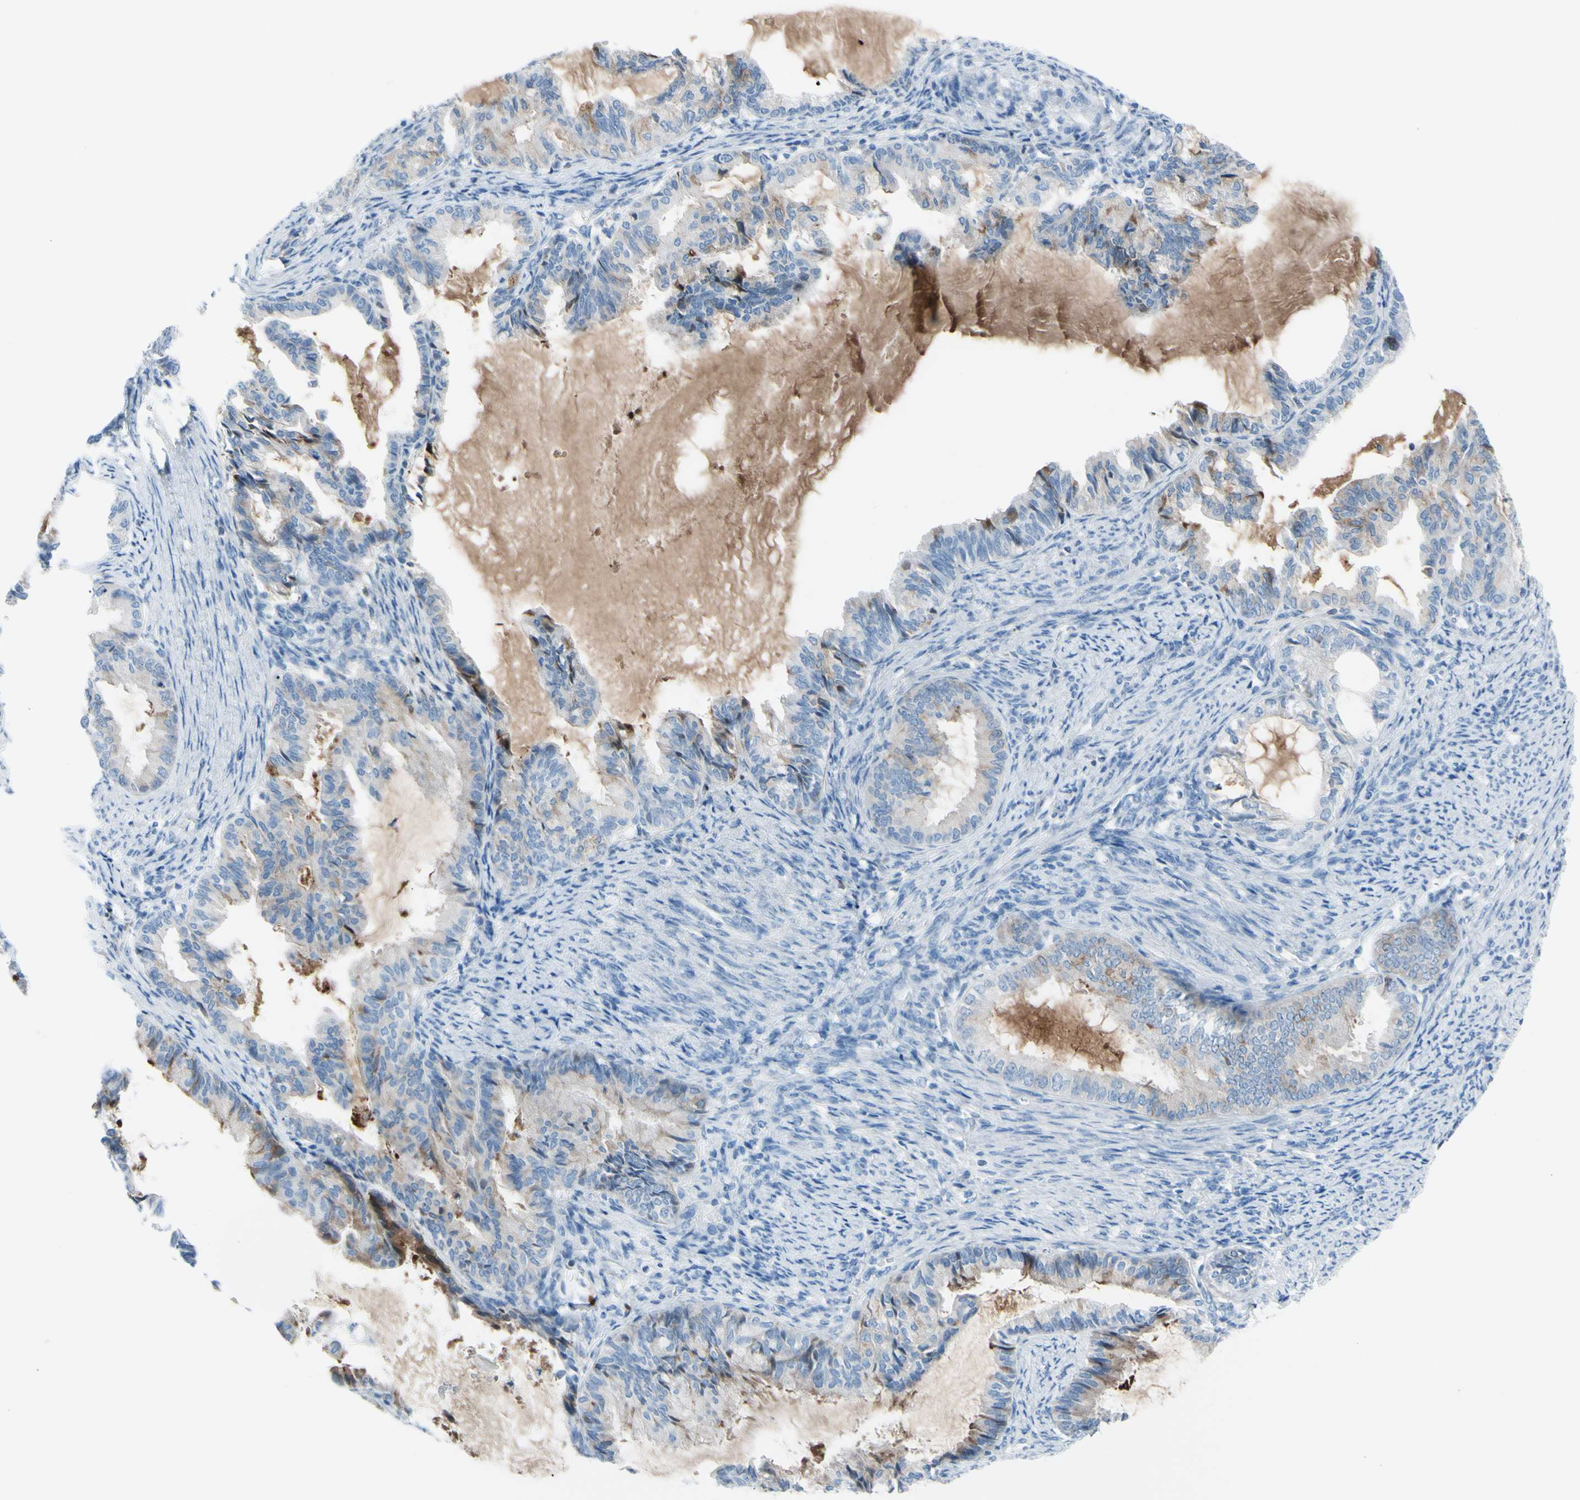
{"staining": {"intensity": "moderate", "quantity": "25%-75%", "location": "cytoplasmic/membranous"}, "tissue": "endometrial cancer", "cell_type": "Tumor cells", "image_type": "cancer", "snomed": [{"axis": "morphology", "description": "Adenocarcinoma, NOS"}, {"axis": "topography", "description": "Endometrium"}], "caption": "Tumor cells exhibit medium levels of moderate cytoplasmic/membranous staining in about 25%-75% of cells in human endometrial adenocarcinoma.", "gene": "TFPI2", "patient": {"sex": "female", "age": 86}}